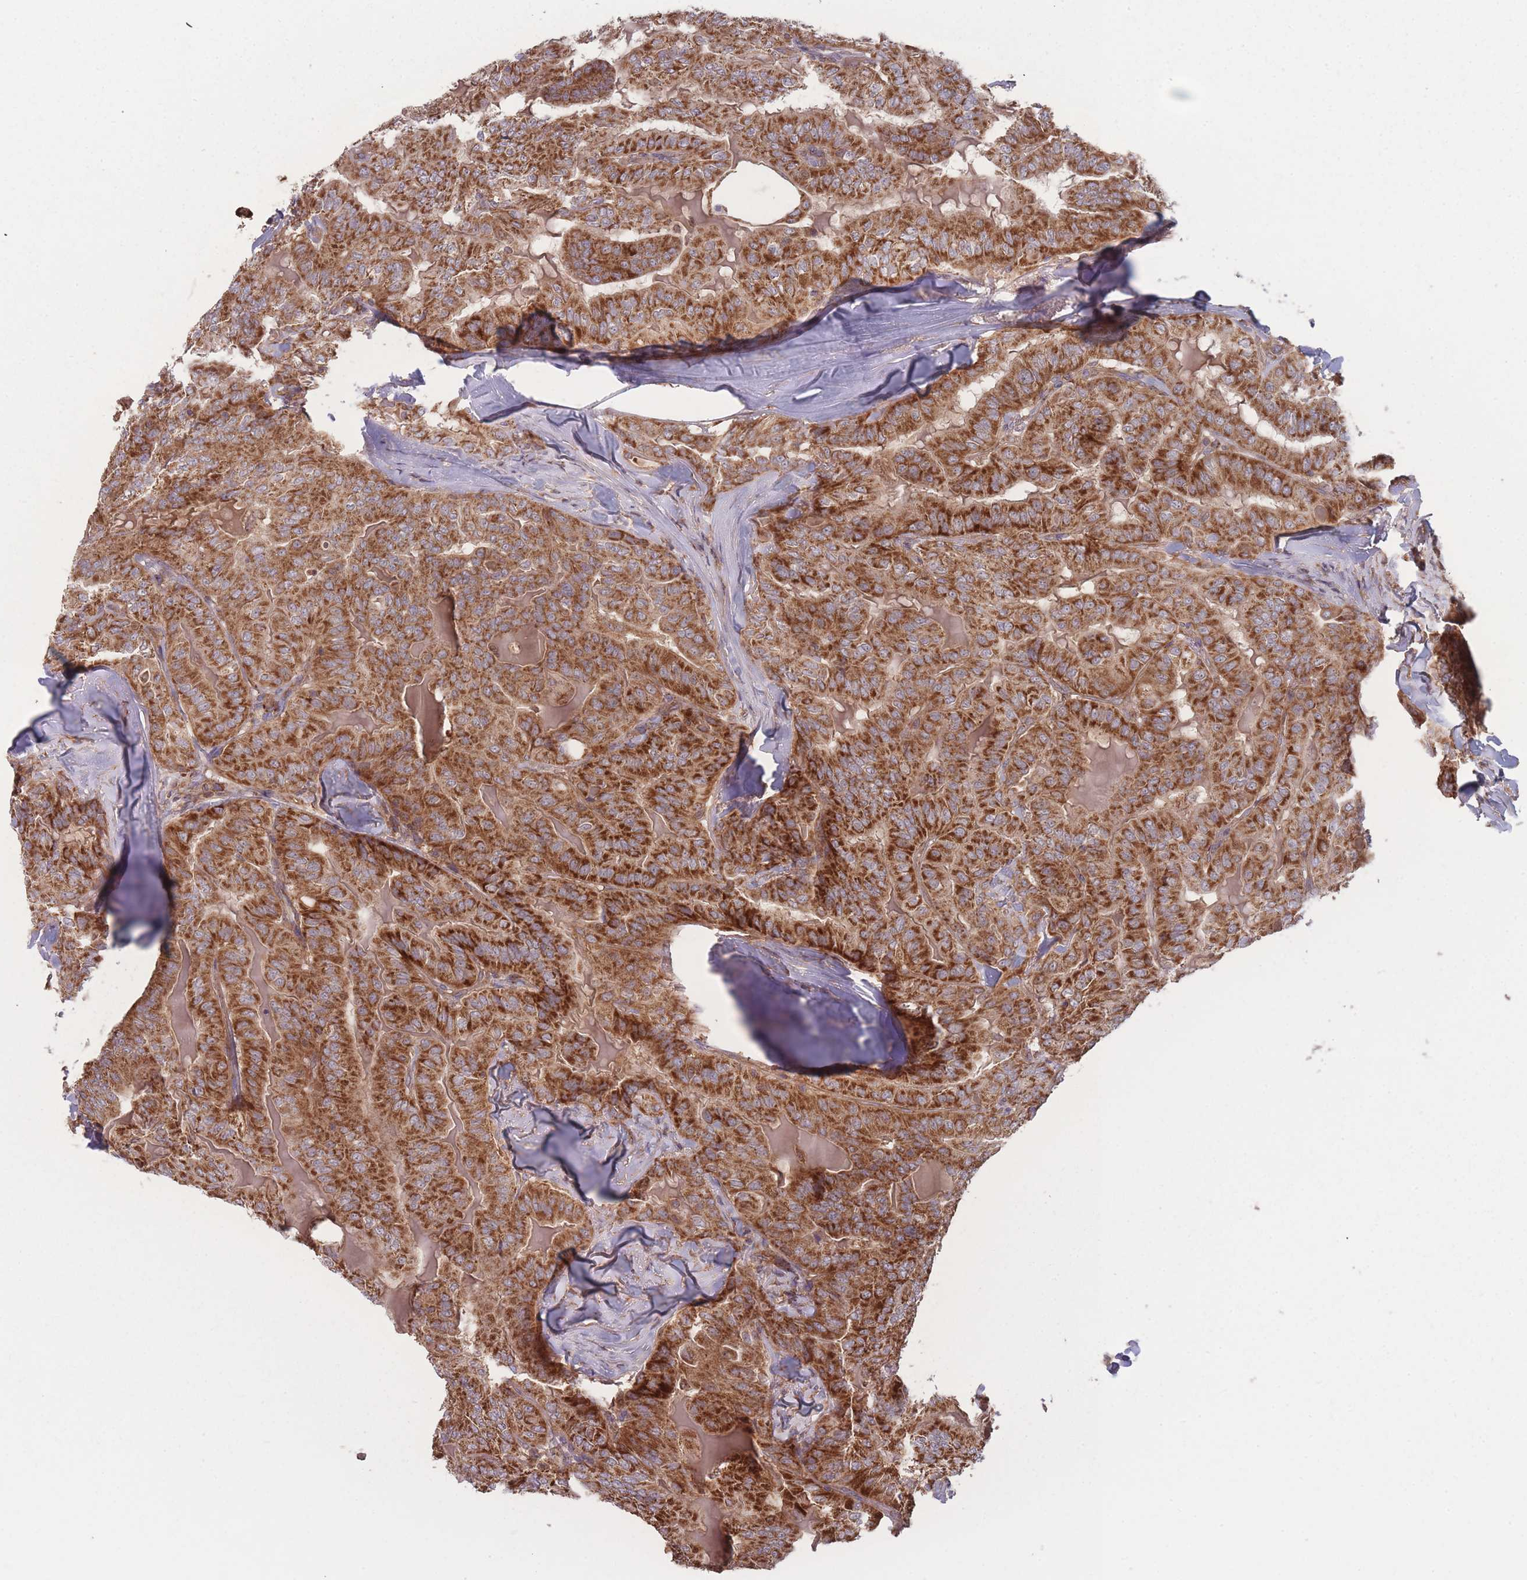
{"staining": {"intensity": "strong", "quantity": ">75%", "location": "cytoplasmic/membranous"}, "tissue": "thyroid cancer", "cell_type": "Tumor cells", "image_type": "cancer", "snomed": [{"axis": "morphology", "description": "Papillary adenocarcinoma, NOS"}, {"axis": "topography", "description": "Thyroid gland"}], "caption": "Immunohistochemistry histopathology image of thyroid cancer stained for a protein (brown), which shows high levels of strong cytoplasmic/membranous expression in about >75% of tumor cells.", "gene": "ATP5MG", "patient": {"sex": "female", "age": 68}}